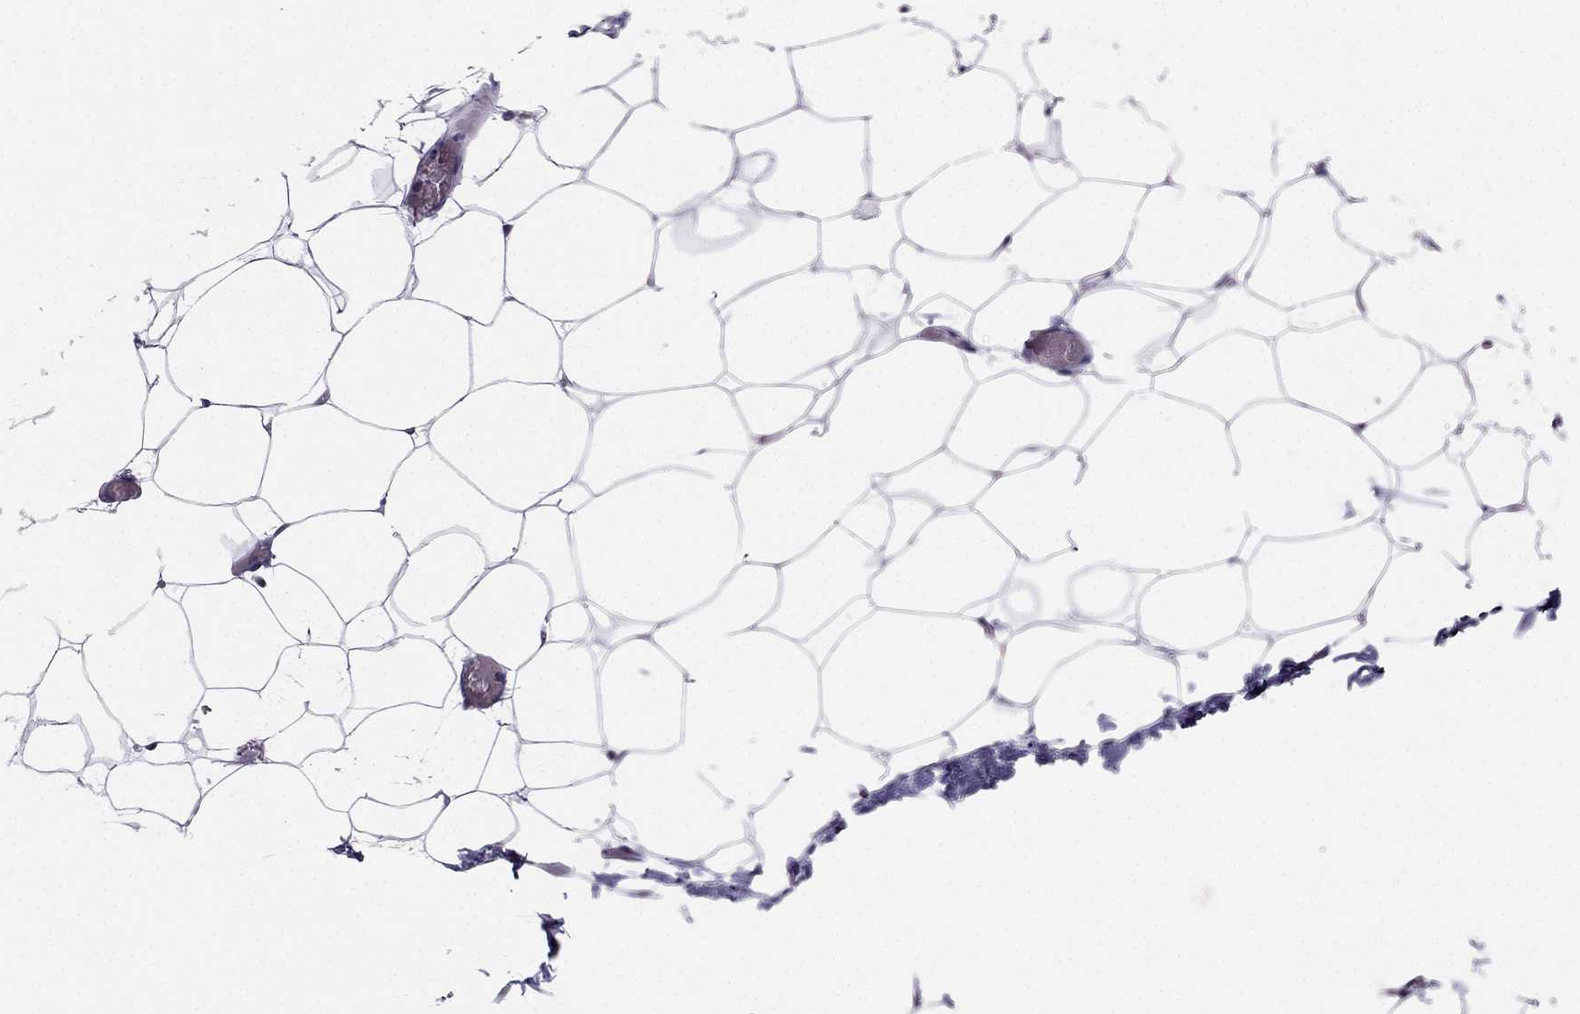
{"staining": {"intensity": "negative", "quantity": "none", "location": "none"}, "tissue": "adipose tissue", "cell_type": "Adipocytes", "image_type": "normal", "snomed": [{"axis": "morphology", "description": "Normal tissue, NOS"}, {"axis": "topography", "description": "Adipose tissue"}], "caption": "Human adipose tissue stained for a protein using IHC displays no positivity in adipocytes.", "gene": "RPRD2", "patient": {"sex": "male", "age": 57}}